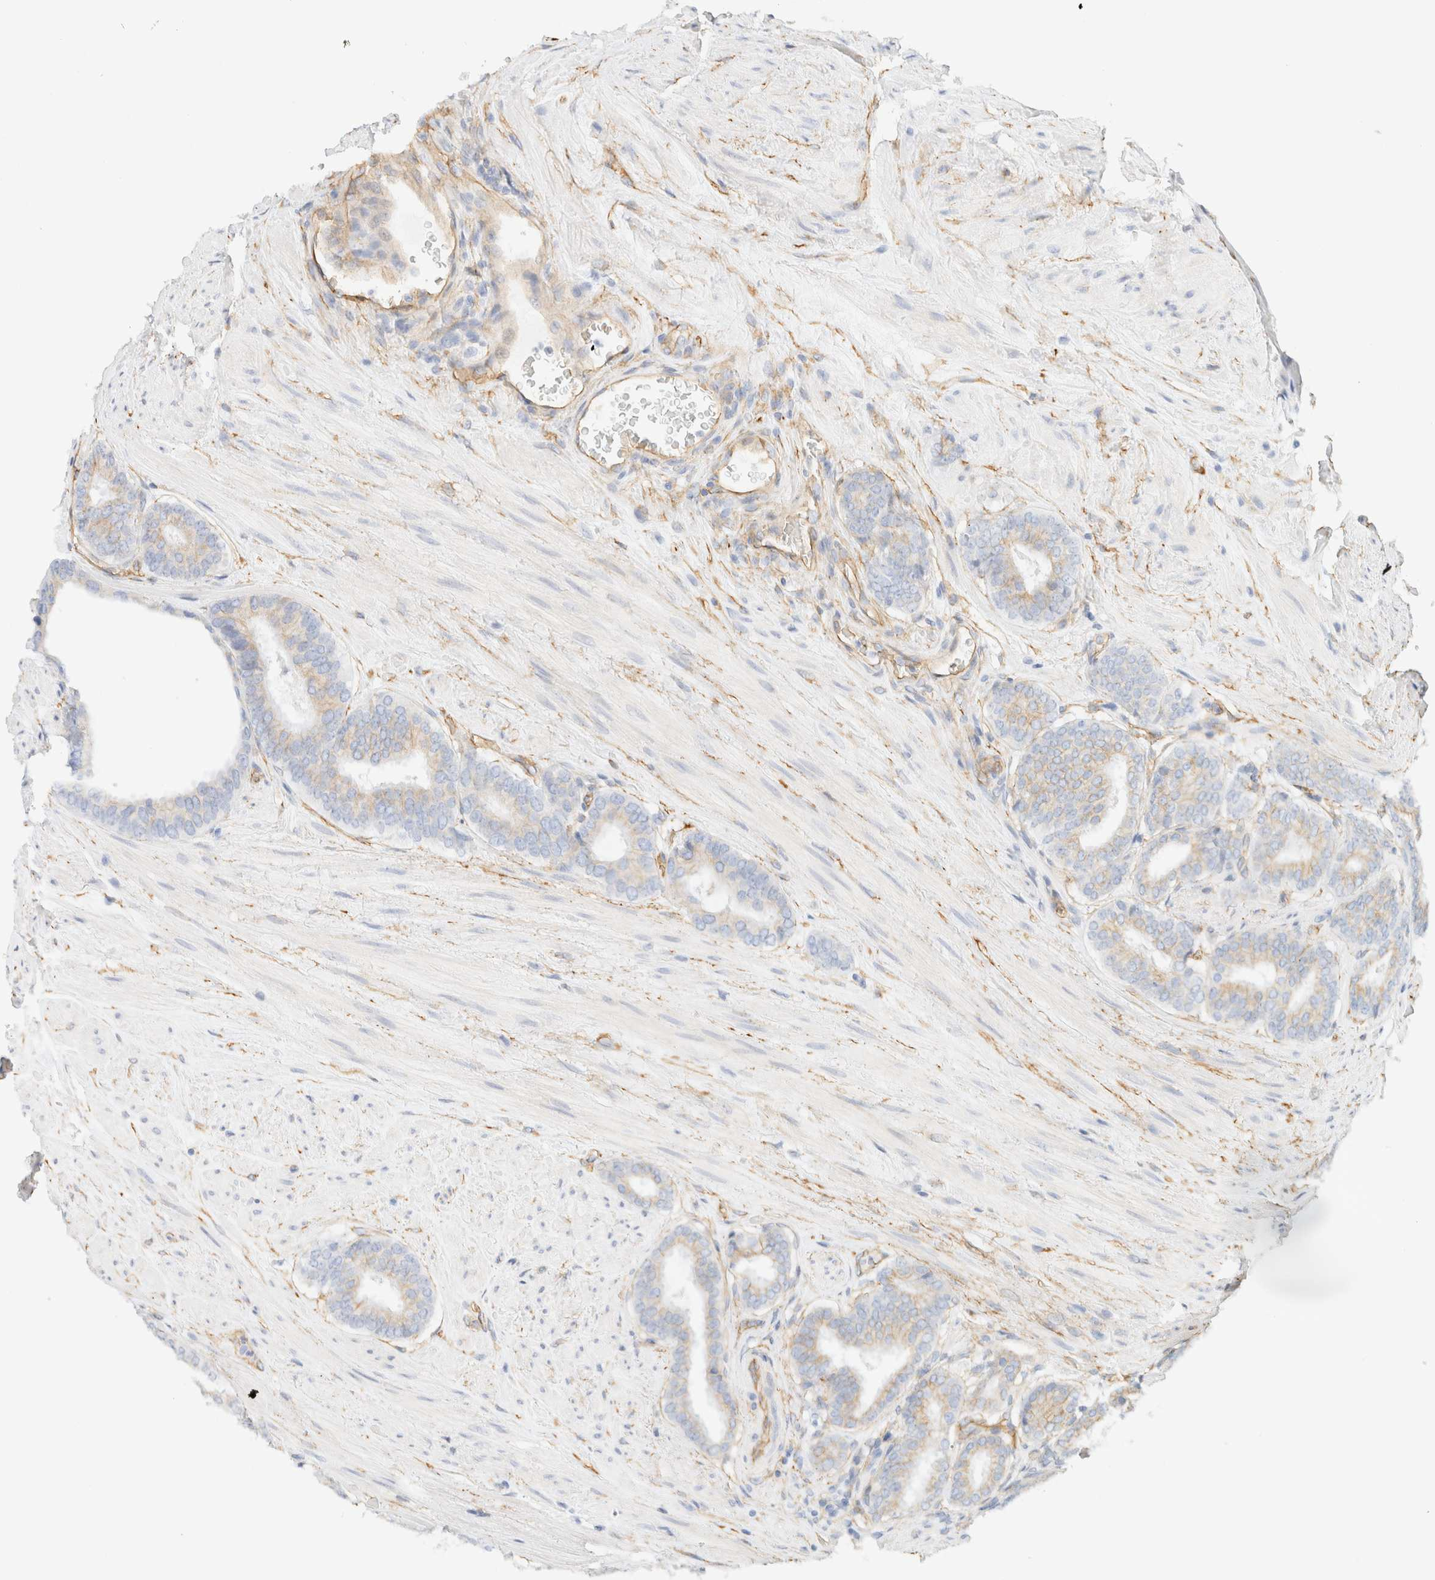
{"staining": {"intensity": "weak", "quantity": "<25%", "location": "cytoplasmic/membranous"}, "tissue": "prostate cancer", "cell_type": "Tumor cells", "image_type": "cancer", "snomed": [{"axis": "morphology", "description": "Adenocarcinoma, Low grade"}, {"axis": "topography", "description": "Prostate"}], "caption": "A micrograph of human prostate adenocarcinoma (low-grade) is negative for staining in tumor cells.", "gene": "CYB5R4", "patient": {"sex": "male", "age": 69}}